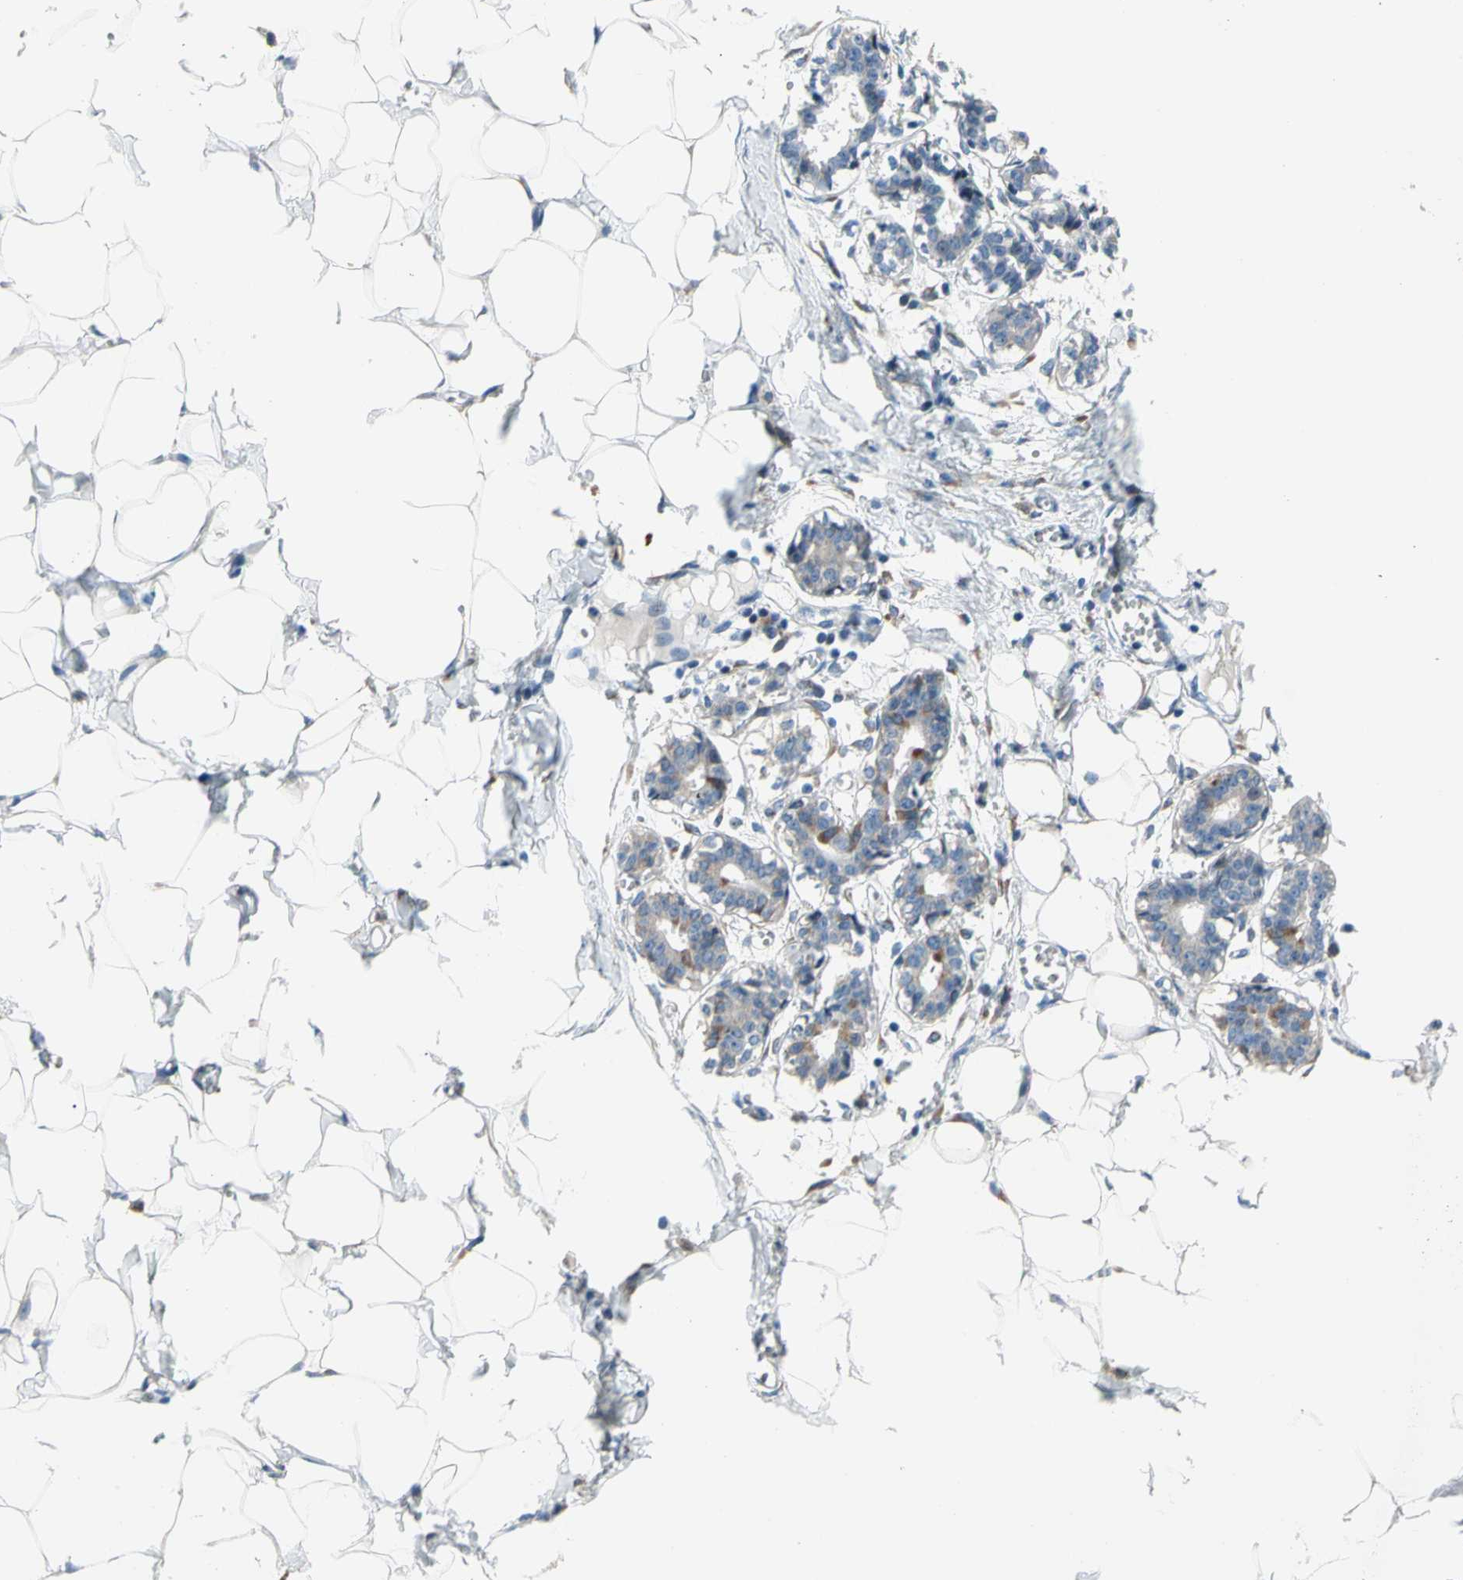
{"staining": {"intensity": "negative", "quantity": "none", "location": "none"}, "tissue": "breast", "cell_type": "Adipocytes", "image_type": "normal", "snomed": [{"axis": "morphology", "description": "Normal tissue, NOS"}, {"axis": "topography", "description": "Breast"}], "caption": "Immunohistochemistry (IHC) histopathology image of normal human breast stained for a protein (brown), which exhibits no positivity in adipocytes.", "gene": "LRPAP1", "patient": {"sex": "female", "age": 27}}